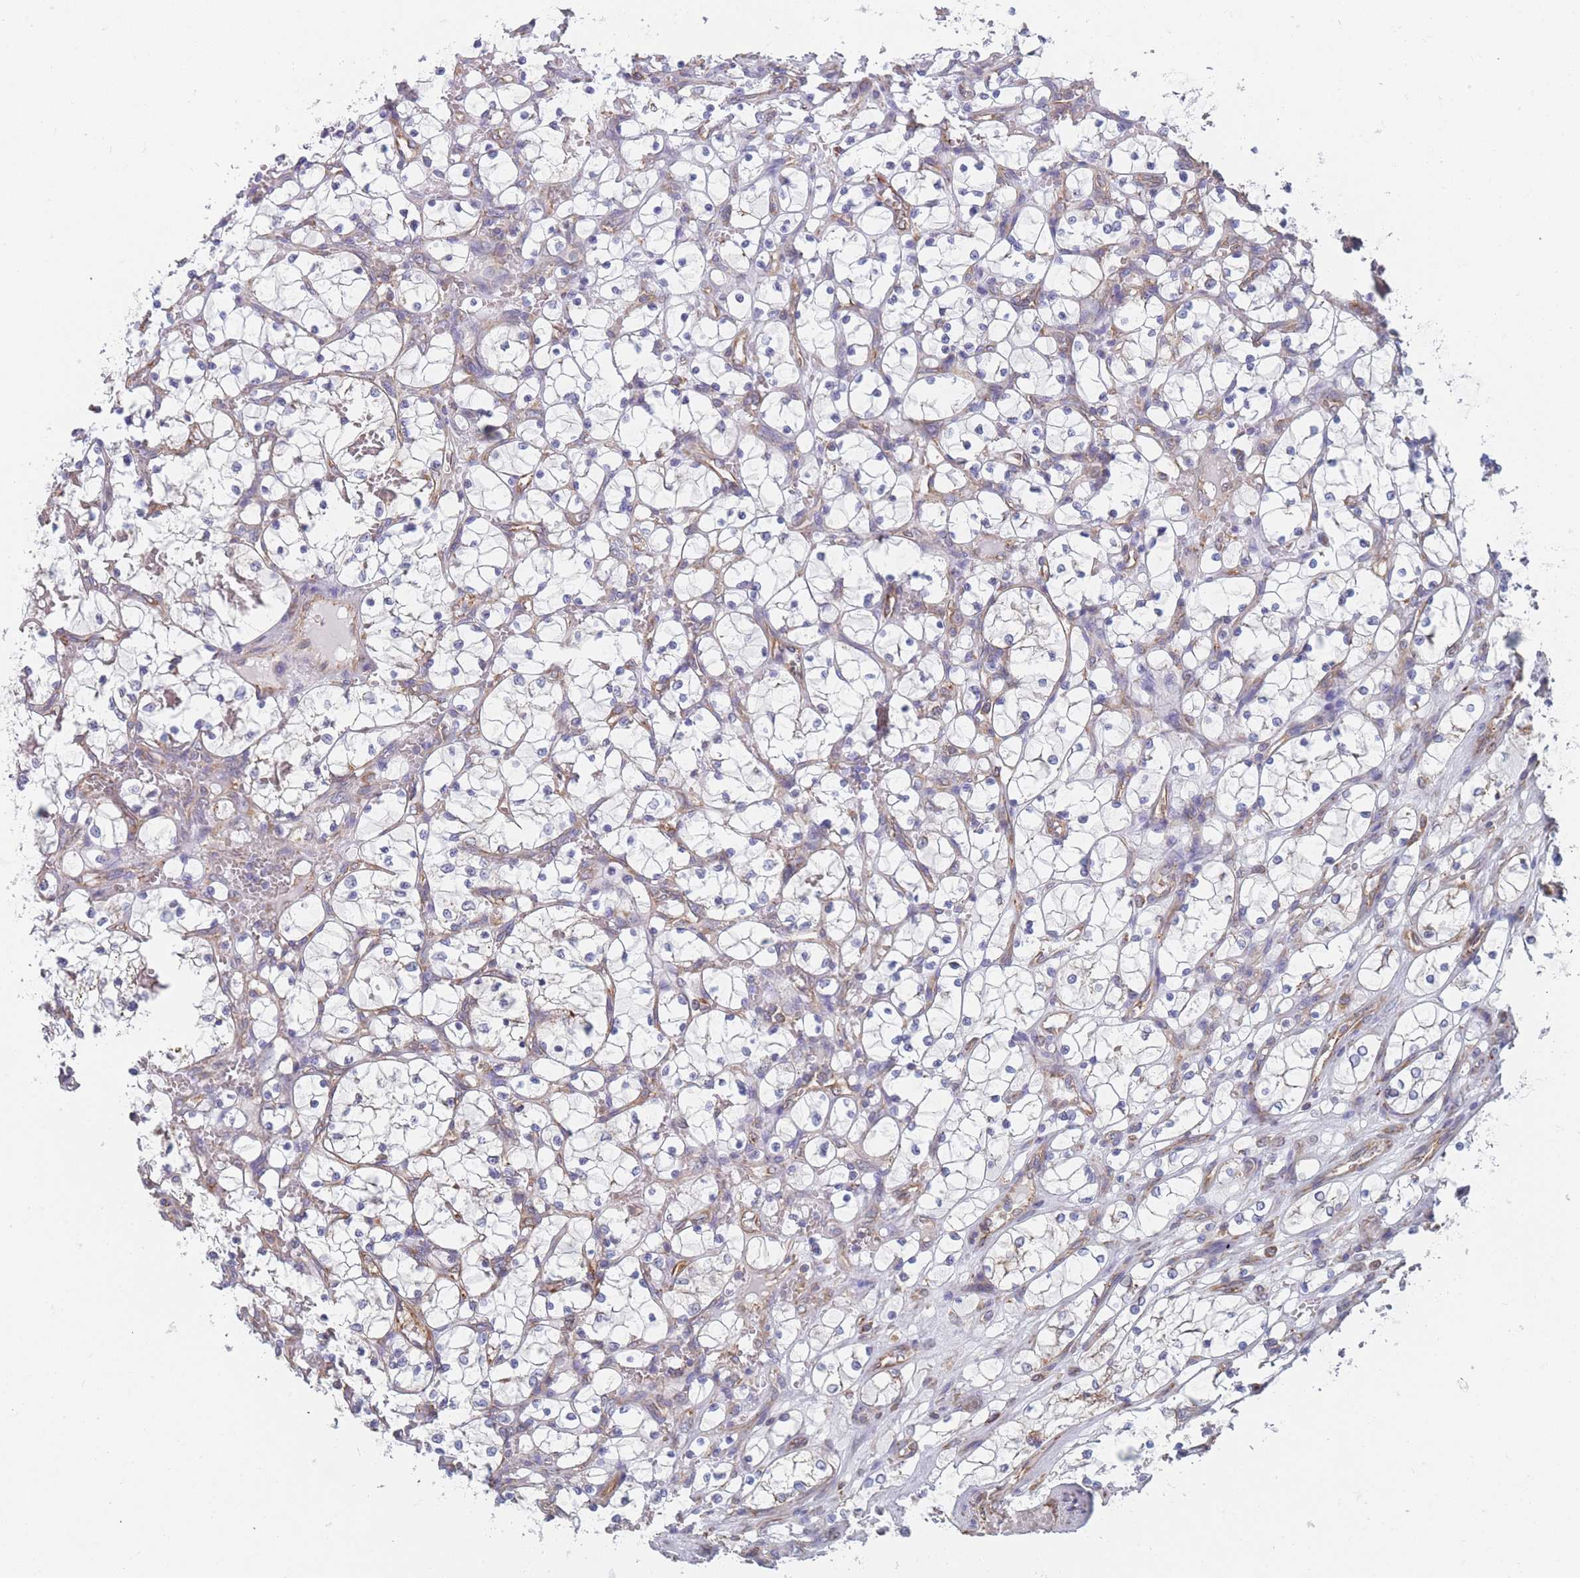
{"staining": {"intensity": "negative", "quantity": "none", "location": "none"}, "tissue": "renal cancer", "cell_type": "Tumor cells", "image_type": "cancer", "snomed": [{"axis": "morphology", "description": "Adenocarcinoma, NOS"}, {"axis": "topography", "description": "Kidney"}], "caption": "Tumor cells show no significant staining in adenocarcinoma (renal). Brightfield microscopy of immunohistochemistry stained with DAB (brown) and hematoxylin (blue), captured at high magnification.", "gene": "OR7C2", "patient": {"sex": "female", "age": 69}}